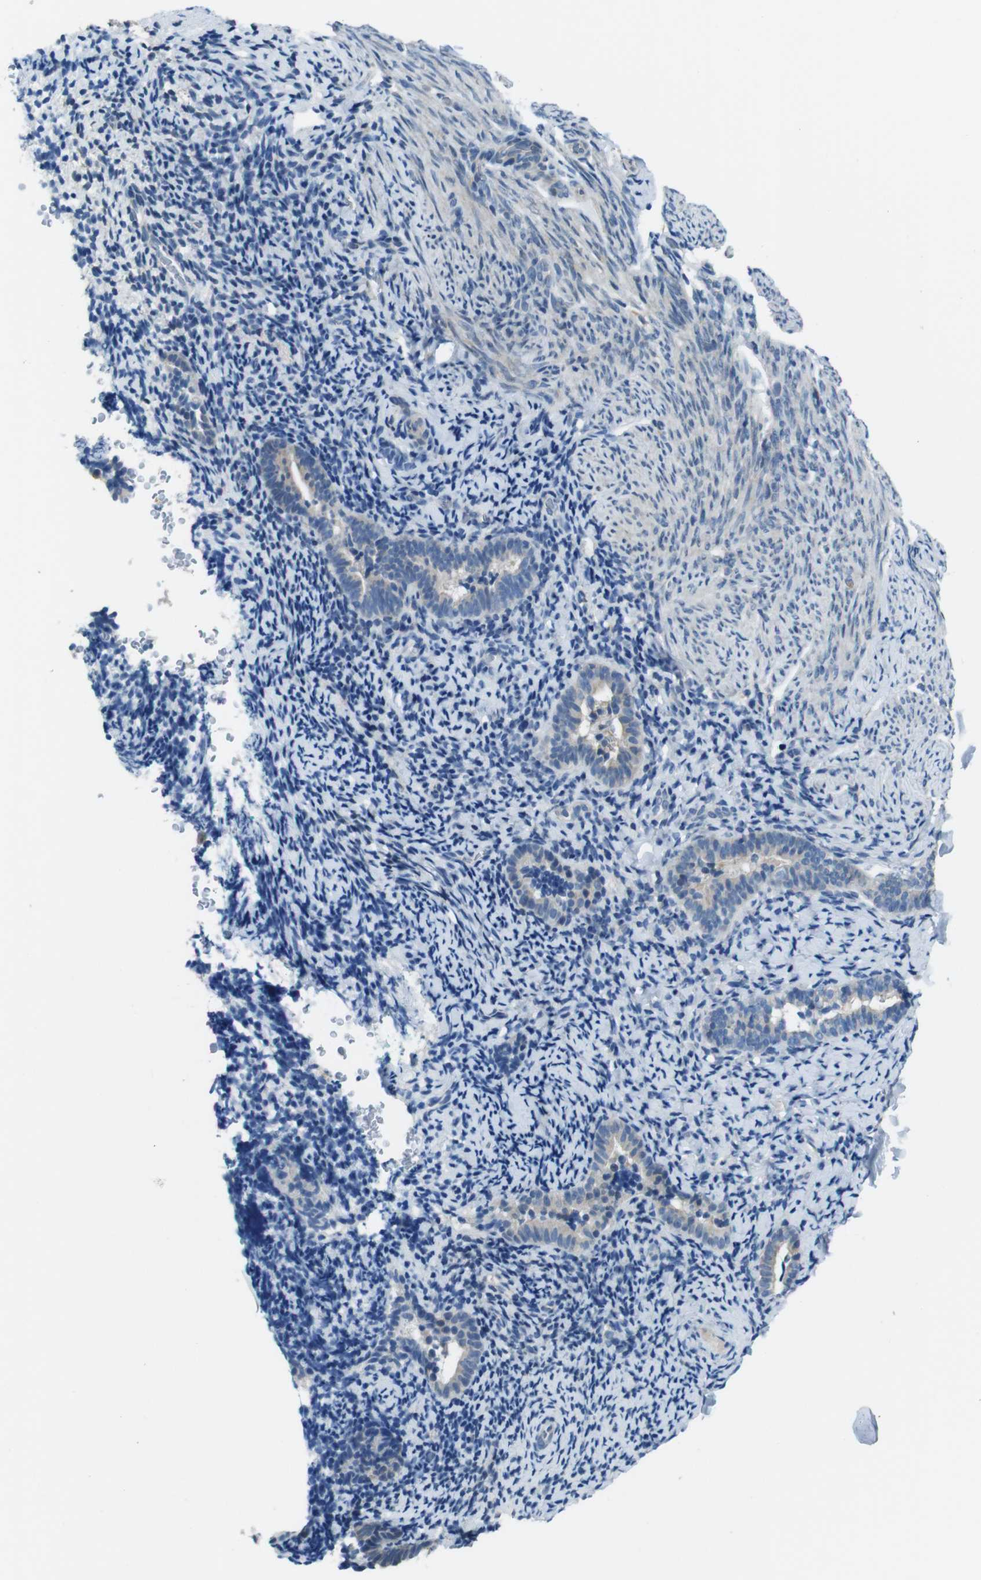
{"staining": {"intensity": "negative", "quantity": "none", "location": "none"}, "tissue": "endometrium", "cell_type": "Cells in endometrial stroma", "image_type": "normal", "snomed": [{"axis": "morphology", "description": "Normal tissue, NOS"}, {"axis": "topography", "description": "Endometrium"}], "caption": "Immunohistochemistry (IHC) histopathology image of unremarkable endometrium stained for a protein (brown), which displays no staining in cells in endometrial stroma. (DAB immunohistochemistry (IHC) visualized using brightfield microscopy, high magnification).", "gene": "NANOS2", "patient": {"sex": "female", "age": 51}}